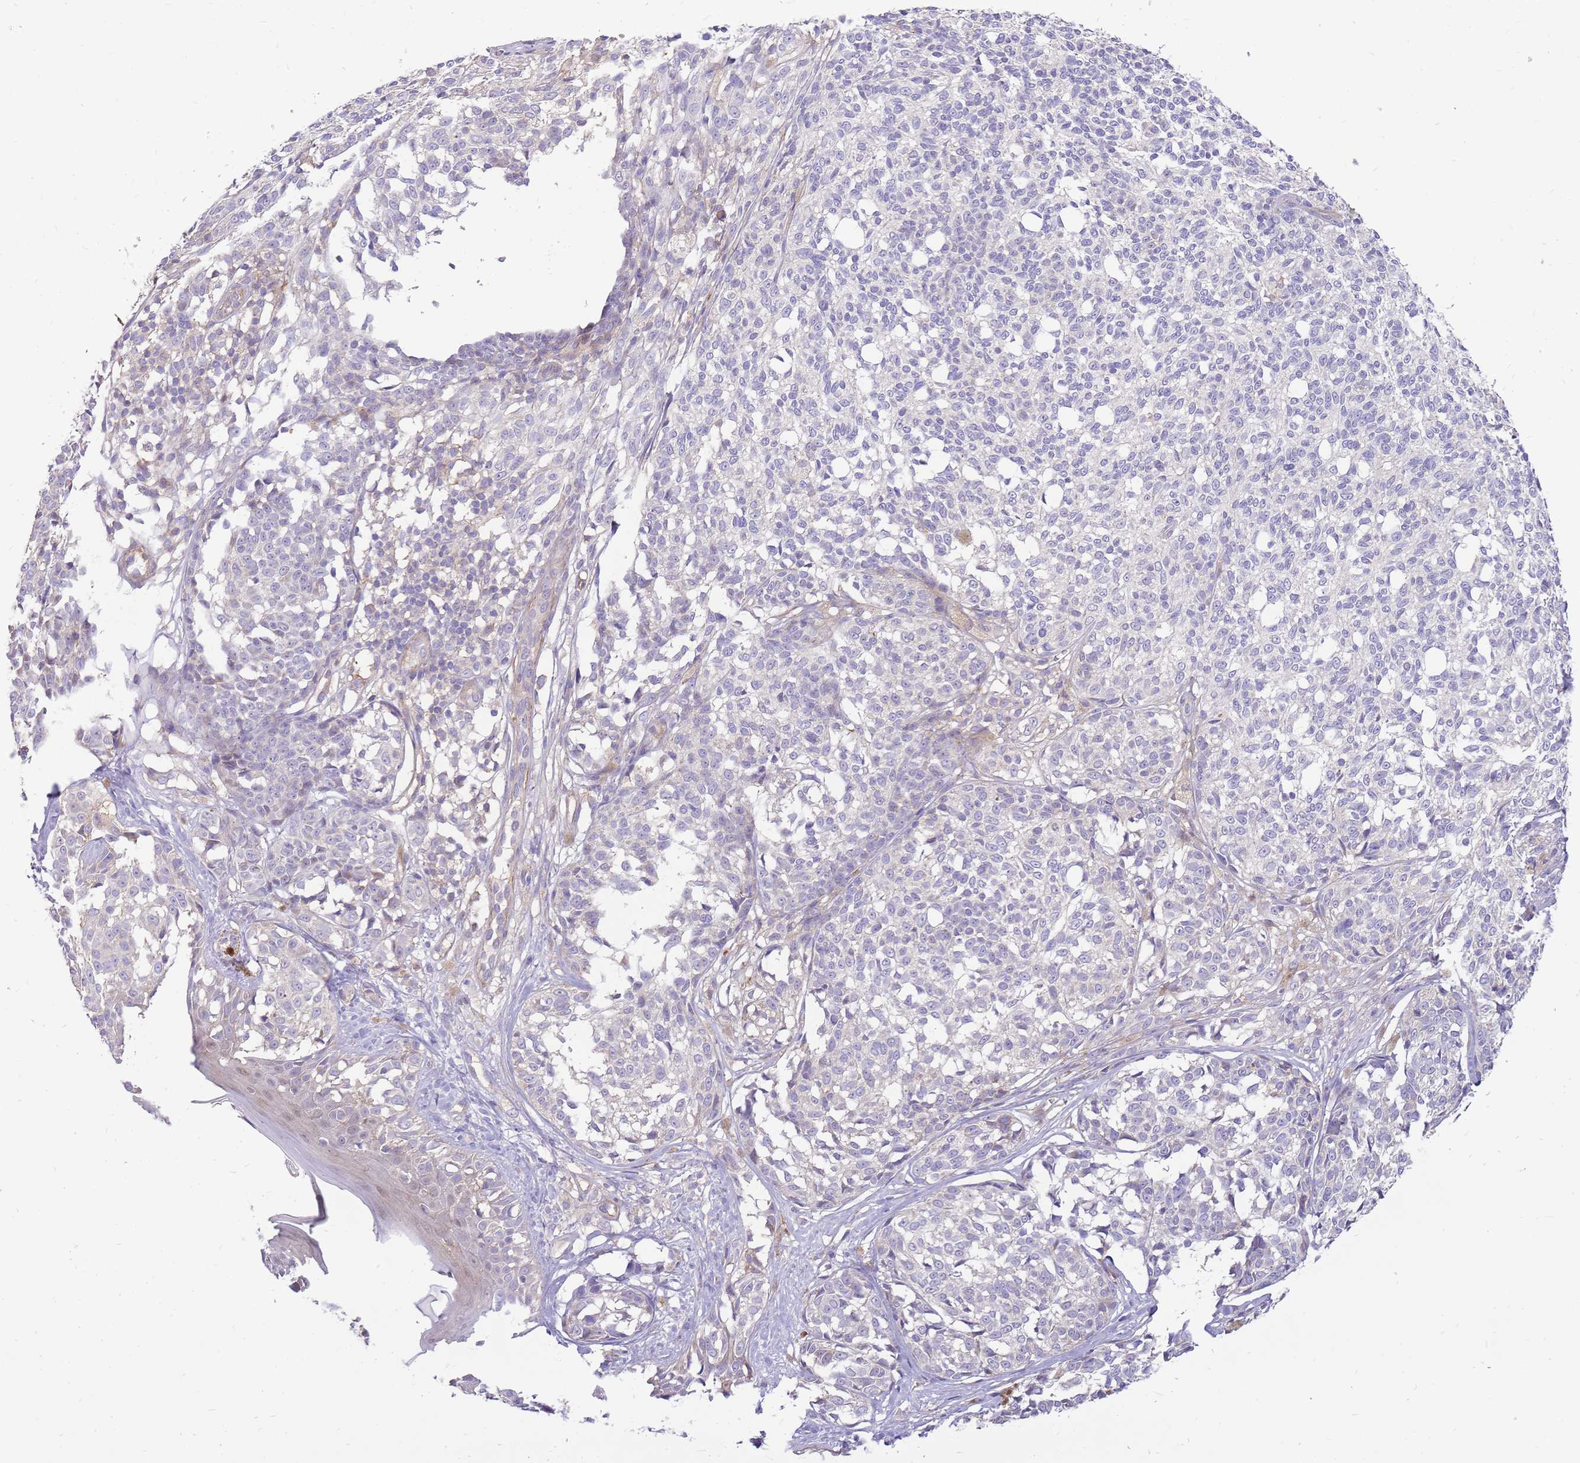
{"staining": {"intensity": "negative", "quantity": "none", "location": "none"}, "tissue": "melanoma", "cell_type": "Tumor cells", "image_type": "cancer", "snomed": [{"axis": "morphology", "description": "Malignant melanoma, NOS"}, {"axis": "topography", "description": "Skin of upper extremity"}], "caption": "High magnification brightfield microscopy of malignant melanoma stained with DAB (3,3'-diaminobenzidine) (brown) and counterstained with hematoxylin (blue): tumor cells show no significant expression.", "gene": "MVD", "patient": {"sex": "male", "age": 40}}